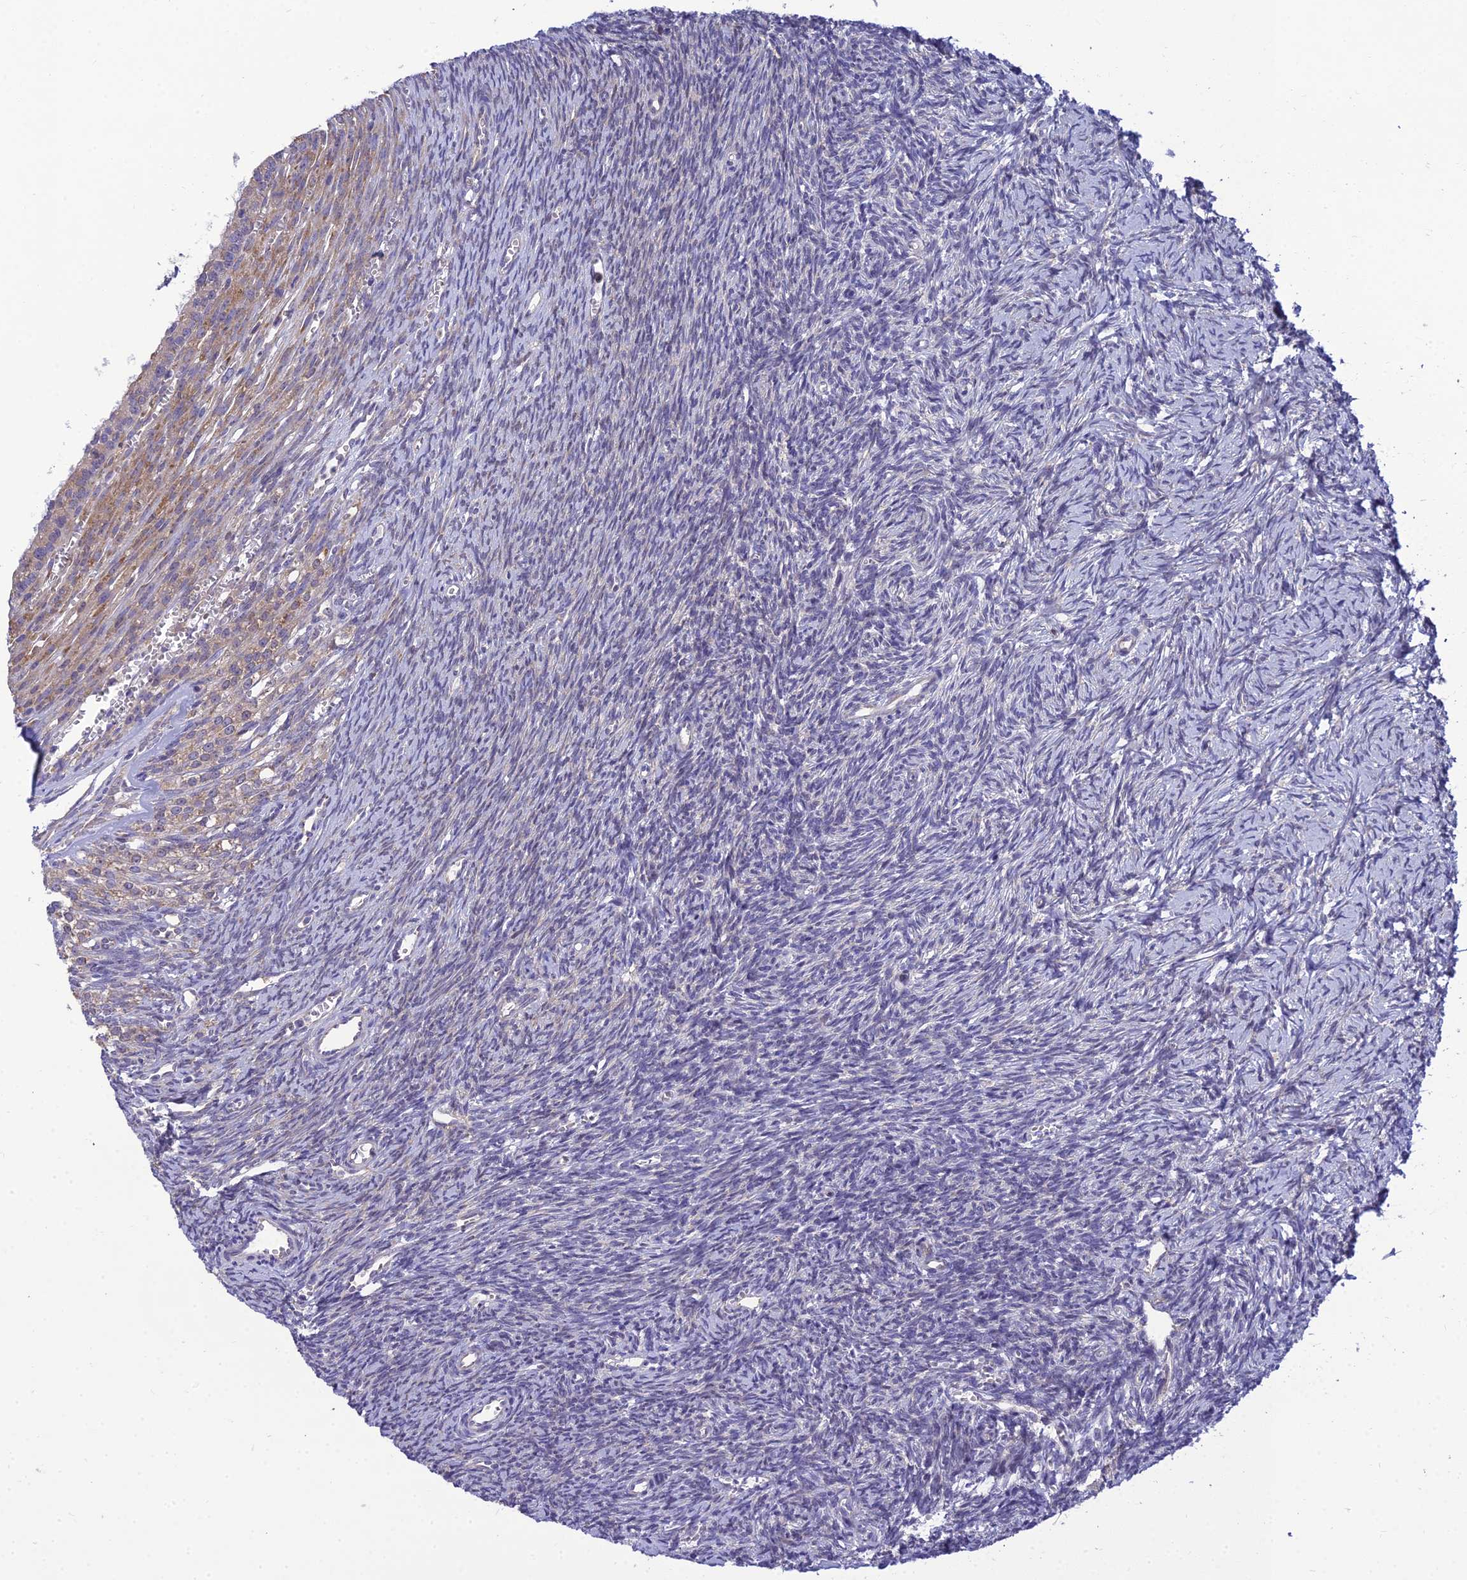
{"staining": {"intensity": "negative", "quantity": "none", "location": "none"}, "tissue": "ovary", "cell_type": "Ovarian stroma cells", "image_type": "normal", "snomed": [{"axis": "morphology", "description": "Normal tissue, NOS"}, {"axis": "topography", "description": "Ovary"}], "caption": "The immunohistochemistry image has no significant positivity in ovarian stroma cells of ovary. The staining is performed using DAB brown chromogen with nuclei counter-stained in using hematoxylin.", "gene": "CLCN7", "patient": {"sex": "female", "age": 39}}